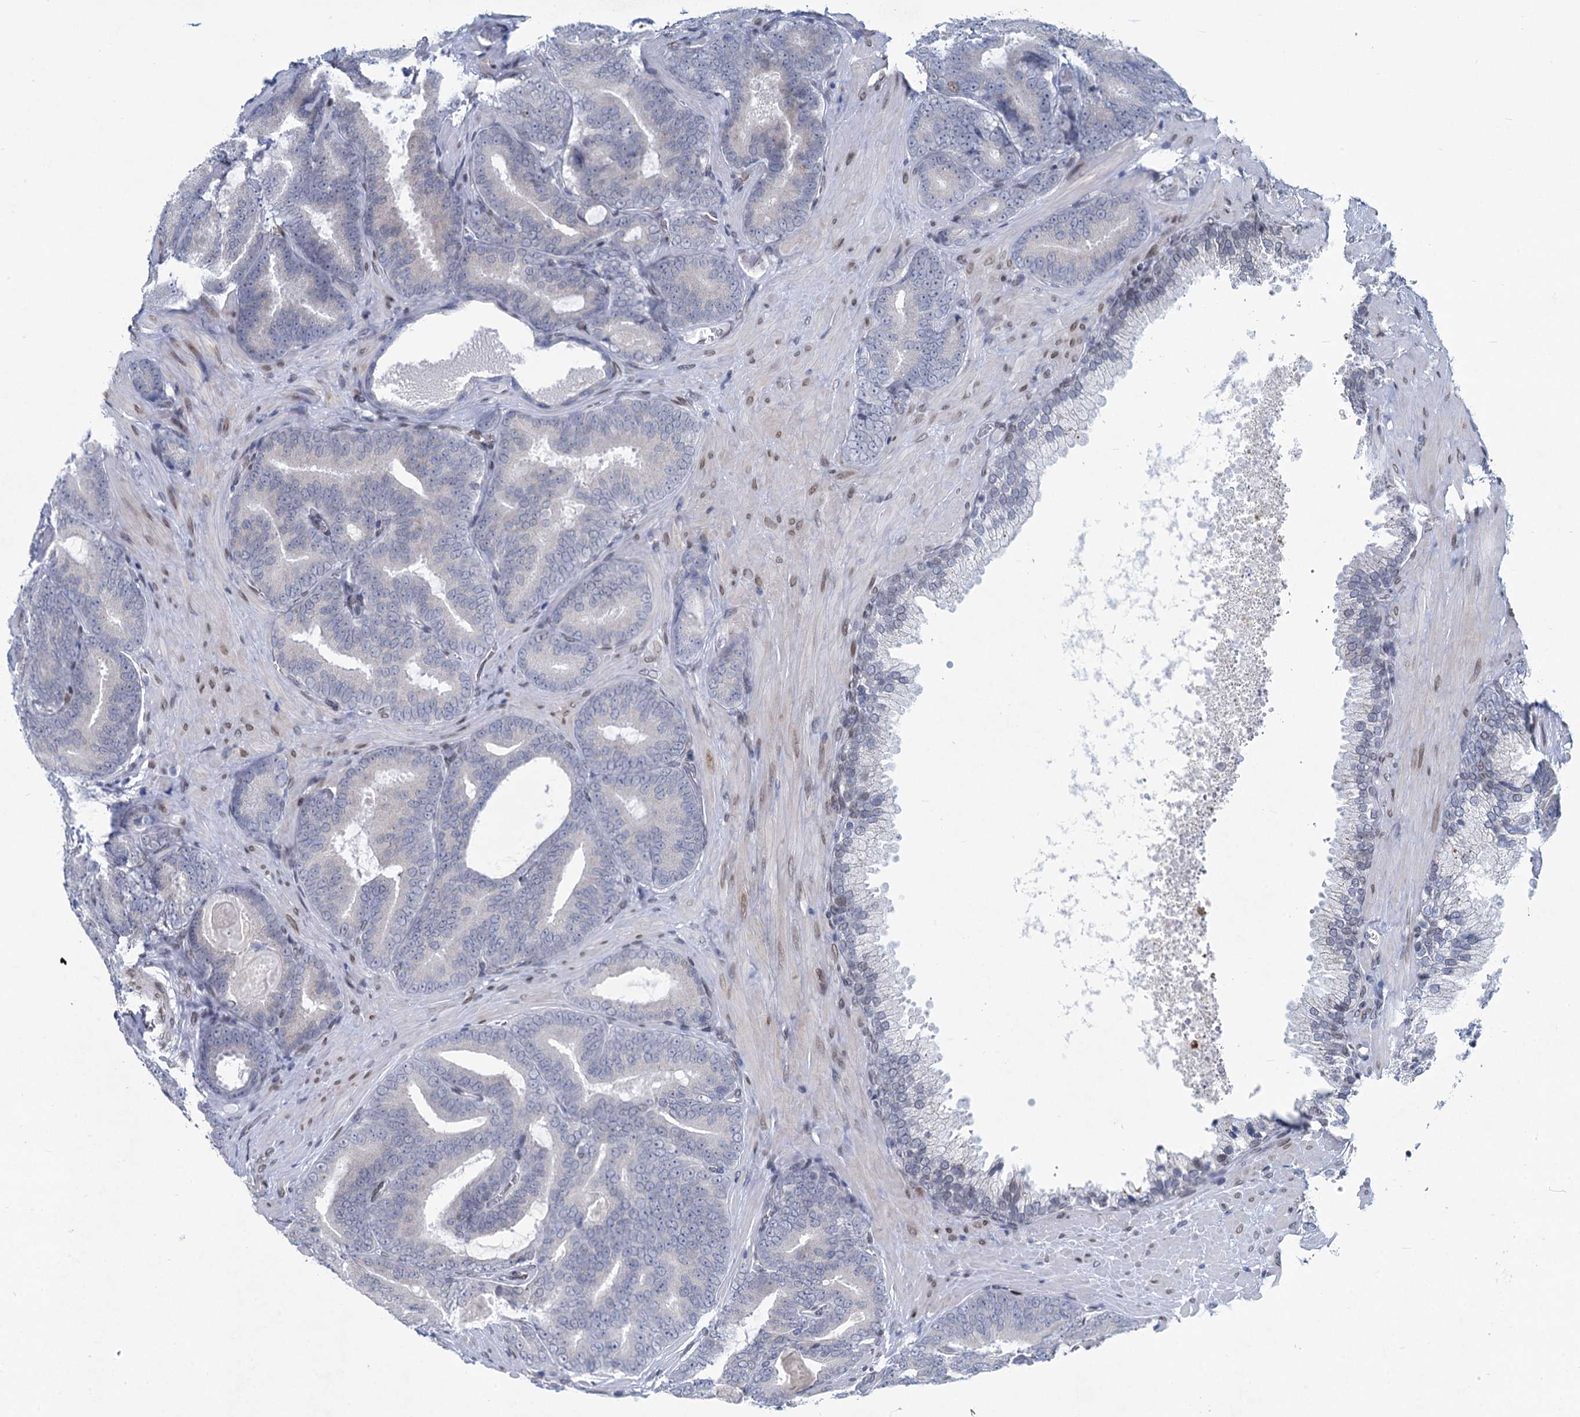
{"staining": {"intensity": "negative", "quantity": "none", "location": "none"}, "tissue": "prostate cancer", "cell_type": "Tumor cells", "image_type": "cancer", "snomed": [{"axis": "morphology", "description": "Adenocarcinoma, High grade"}, {"axis": "topography", "description": "Prostate"}], "caption": "IHC image of human prostate cancer stained for a protein (brown), which demonstrates no expression in tumor cells.", "gene": "PRSS35", "patient": {"sex": "male", "age": 66}}